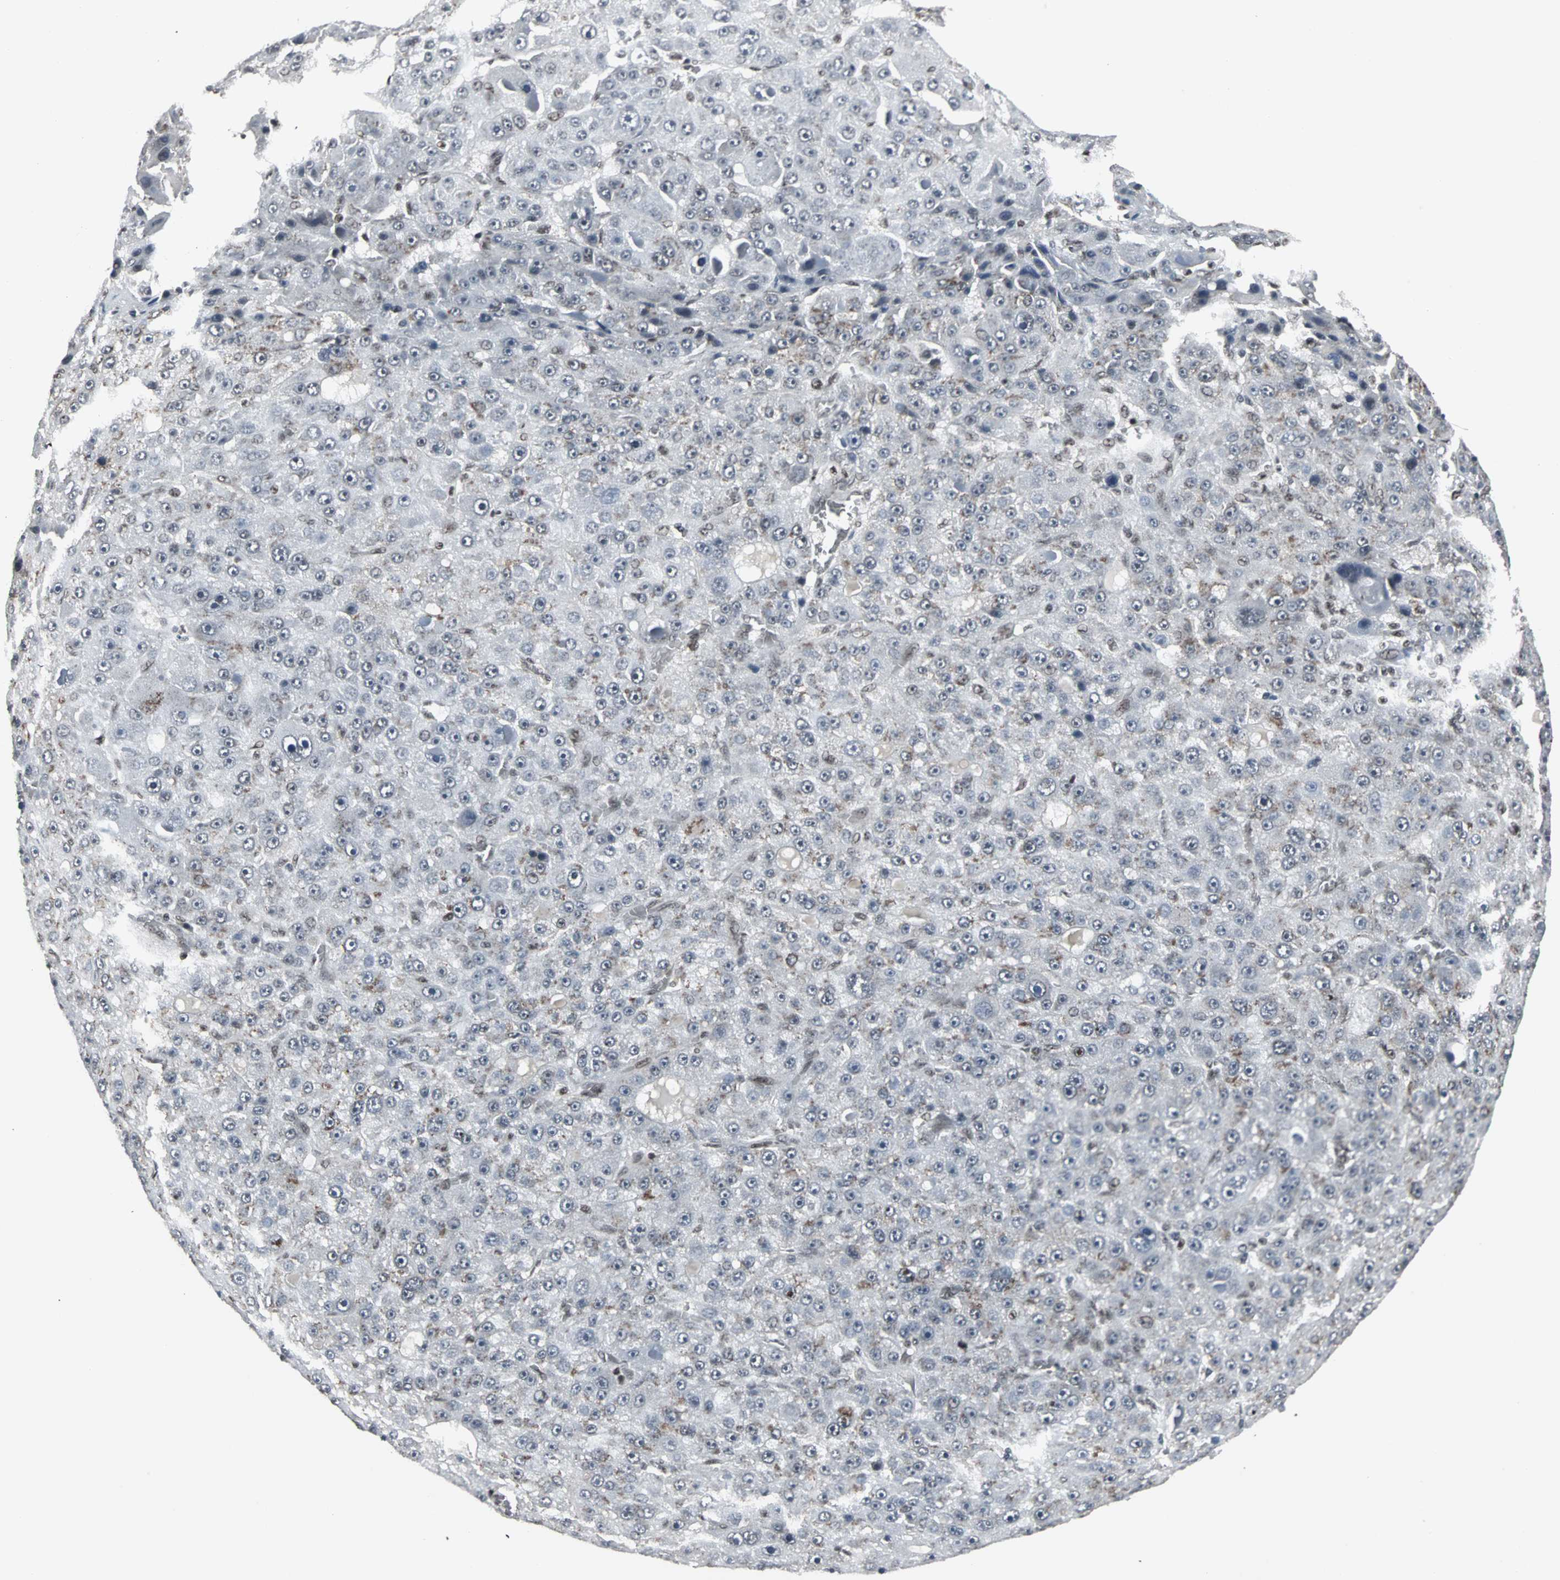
{"staining": {"intensity": "moderate", "quantity": "<25%", "location": "cytoplasmic/membranous"}, "tissue": "liver cancer", "cell_type": "Tumor cells", "image_type": "cancer", "snomed": [{"axis": "morphology", "description": "Carcinoma, Hepatocellular, NOS"}, {"axis": "topography", "description": "Liver"}], "caption": "High-power microscopy captured an immunohistochemistry micrograph of liver cancer, revealing moderate cytoplasmic/membranous expression in about <25% of tumor cells.", "gene": "PNKP", "patient": {"sex": "male", "age": 76}}